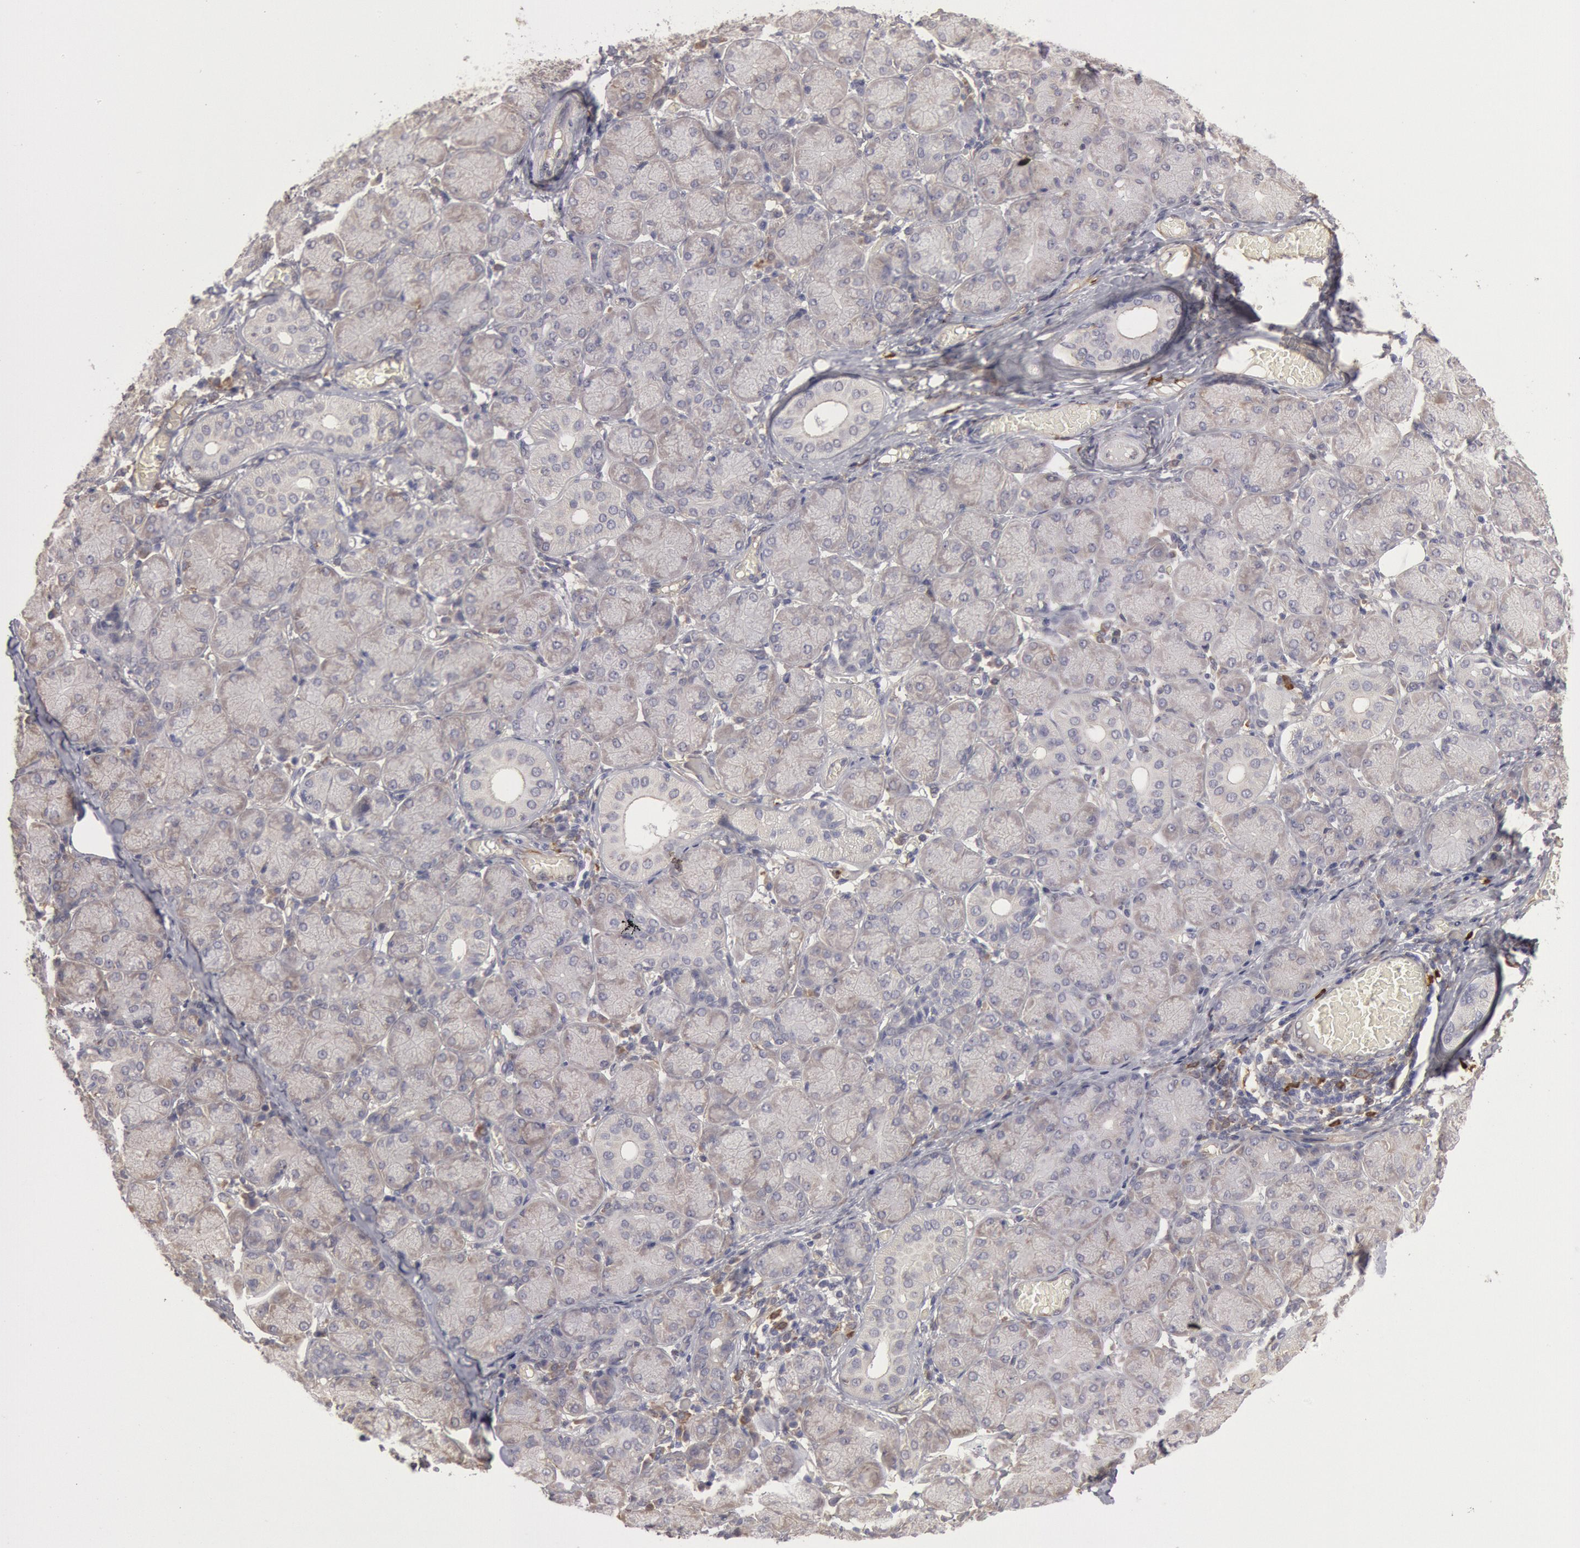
{"staining": {"intensity": "negative", "quantity": "none", "location": "none"}, "tissue": "salivary gland", "cell_type": "Glandular cells", "image_type": "normal", "snomed": [{"axis": "morphology", "description": "Normal tissue, NOS"}, {"axis": "topography", "description": "Salivary gland"}], "caption": "DAB immunohistochemical staining of unremarkable human salivary gland exhibits no significant positivity in glandular cells. The staining is performed using DAB brown chromogen with nuclei counter-stained in using hematoxylin.", "gene": "CCDC50", "patient": {"sex": "female", "age": 24}}